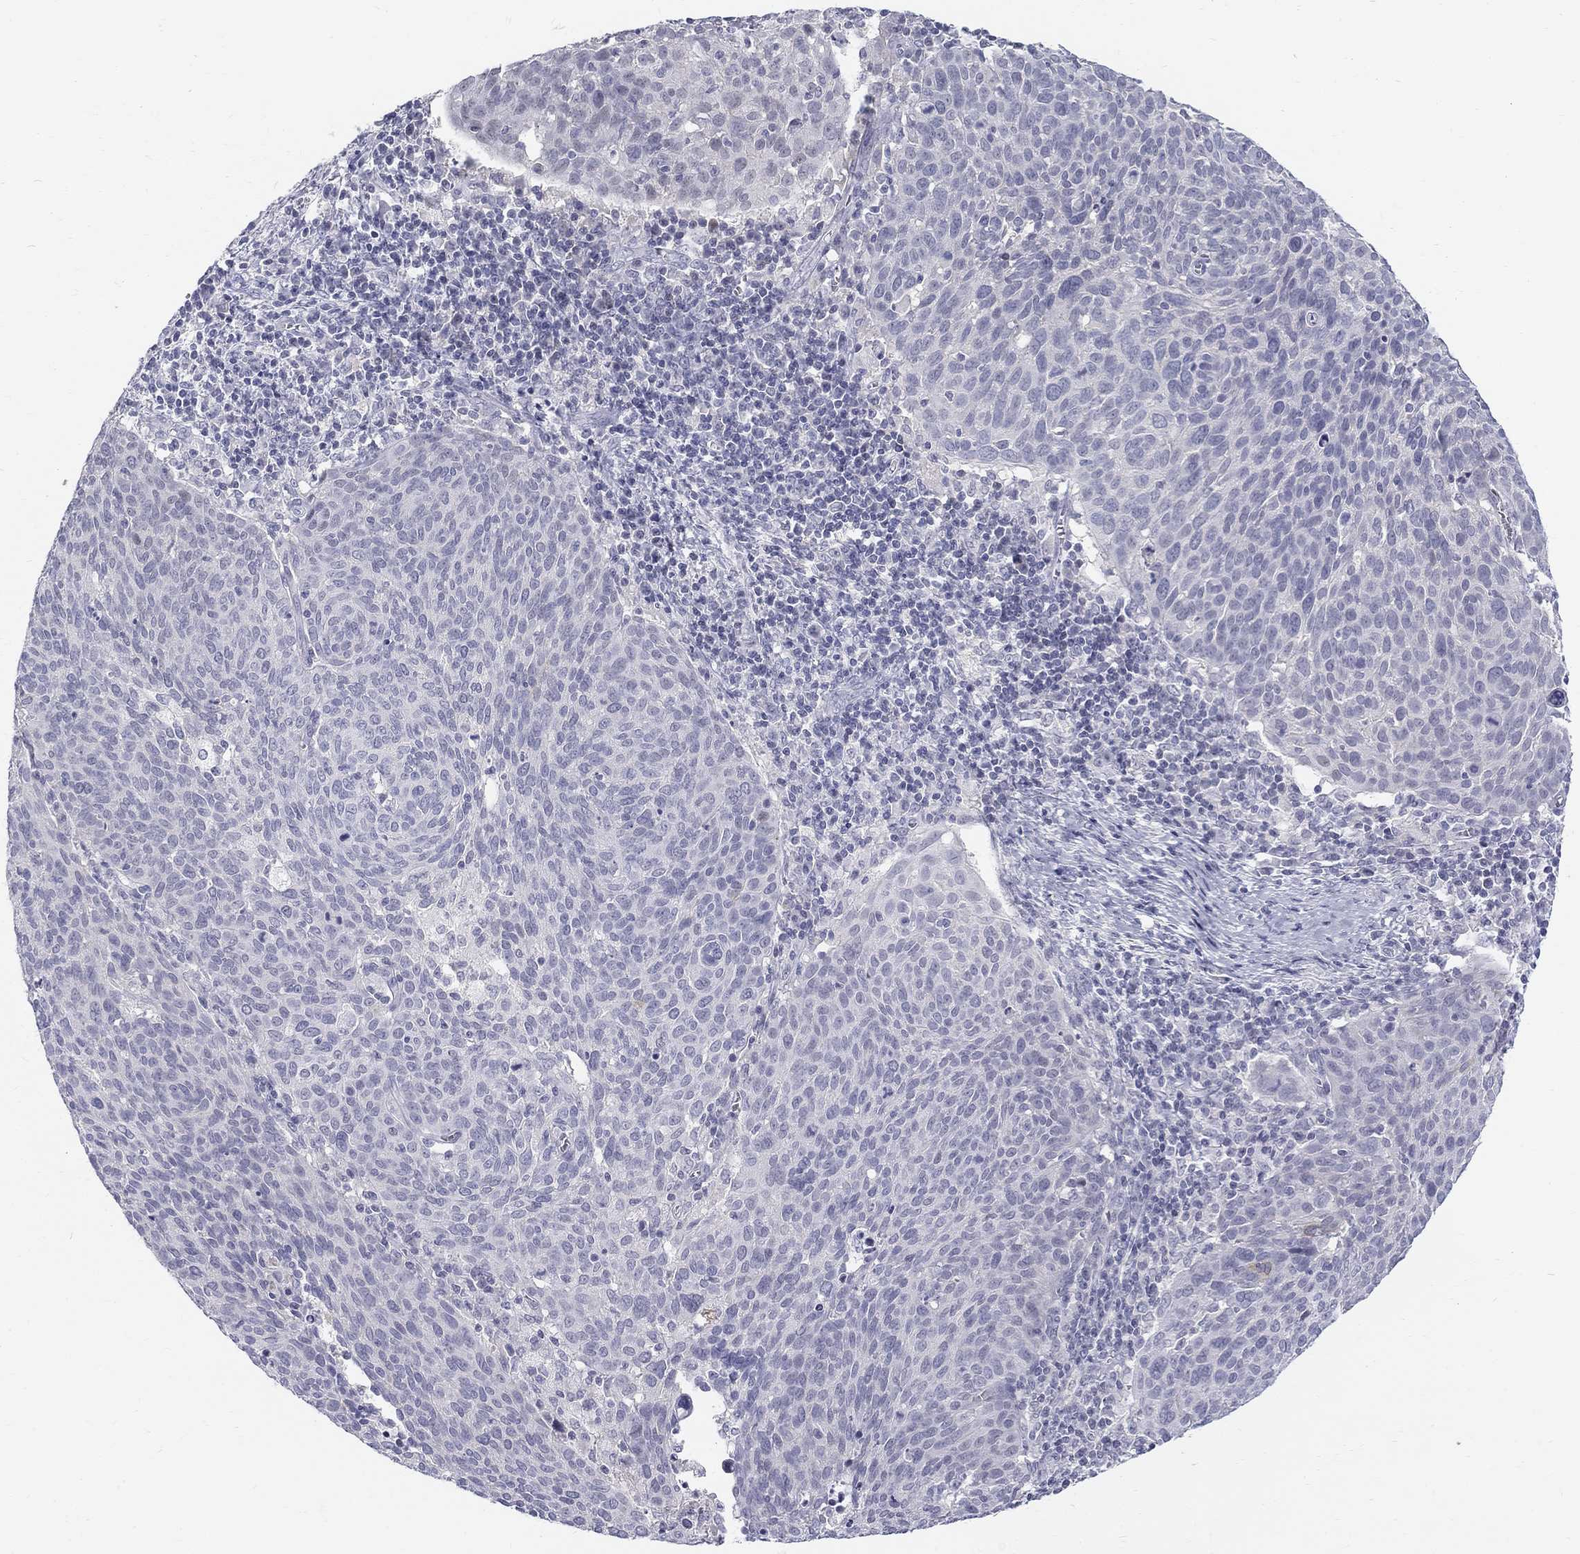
{"staining": {"intensity": "negative", "quantity": "none", "location": "none"}, "tissue": "cervical cancer", "cell_type": "Tumor cells", "image_type": "cancer", "snomed": [{"axis": "morphology", "description": "Squamous cell carcinoma, NOS"}, {"axis": "topography", "description": "Cervix"}], "caption": "The image reveals no significant positivity in tumor cells of cervical cancer (squamous cell carcinoma).", "gene": "MAGEB6", "patient": {"sex": "female", "age": 39}}